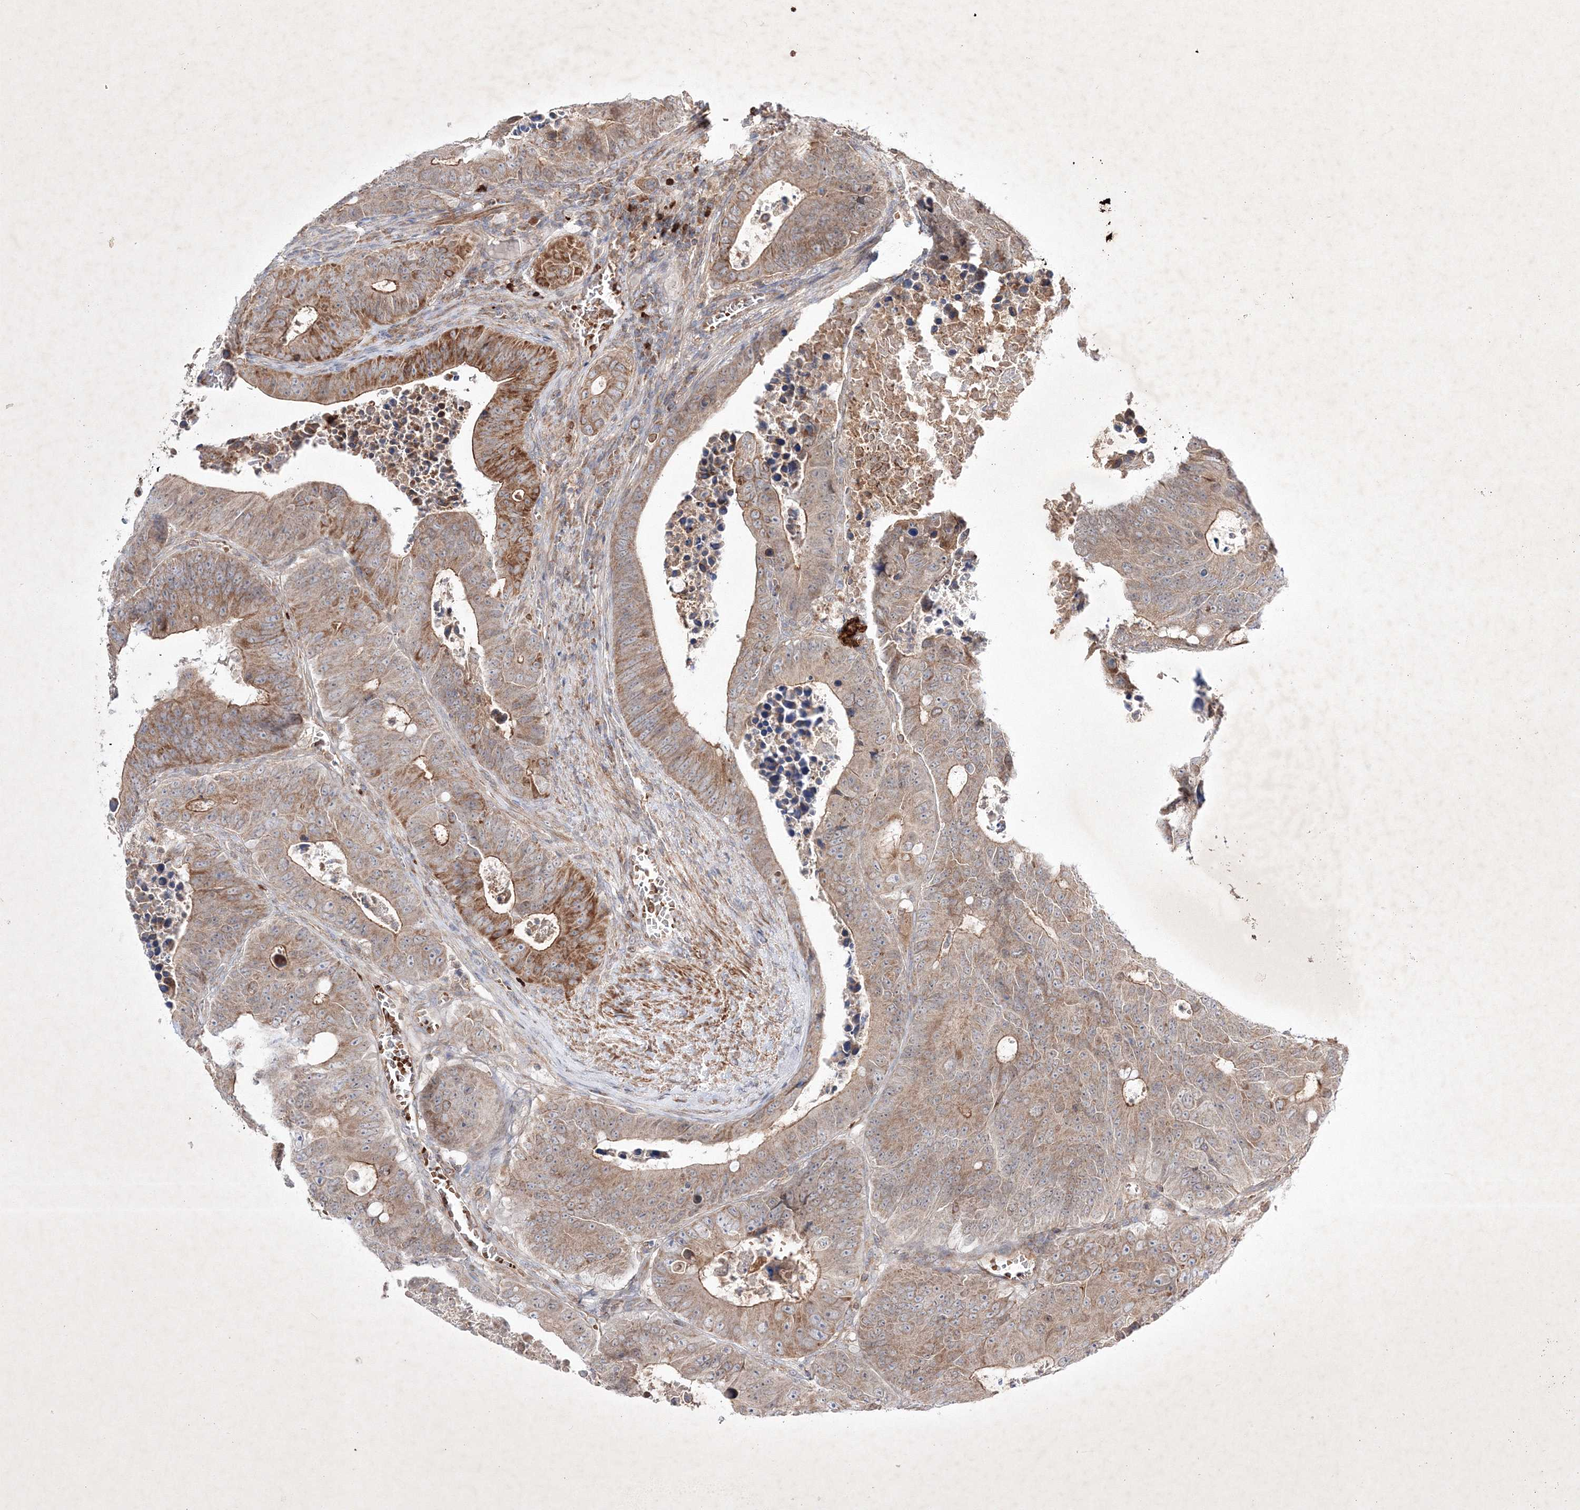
{"staining": {"intensity": "moderate", "quantity": ">75%", "location": "cytoplasmic/membranous"}, "tissue": "colorectal cancer", "cell_type": "Tumor cells", "image_type": "cancer", "snomed": [{"axis": "morphology", "description": "Adenocarcinoma, NOS"}, {"axis": "topography", "description": "Colon"}], "caption": "Colorectal adenocarcinoma was stained to show a protein in brown. There is medium levels of moderate cytoplasmic/membranous expression in about >75% of tumor cells. (Stains: DAB (3,3'-diaminobenzidine) in brown, nuclei in blue, Microscopy: brightfield microscopy at high magnification).", "gene": "OPA1", "patient": {"sex": "male", "age": 87}}